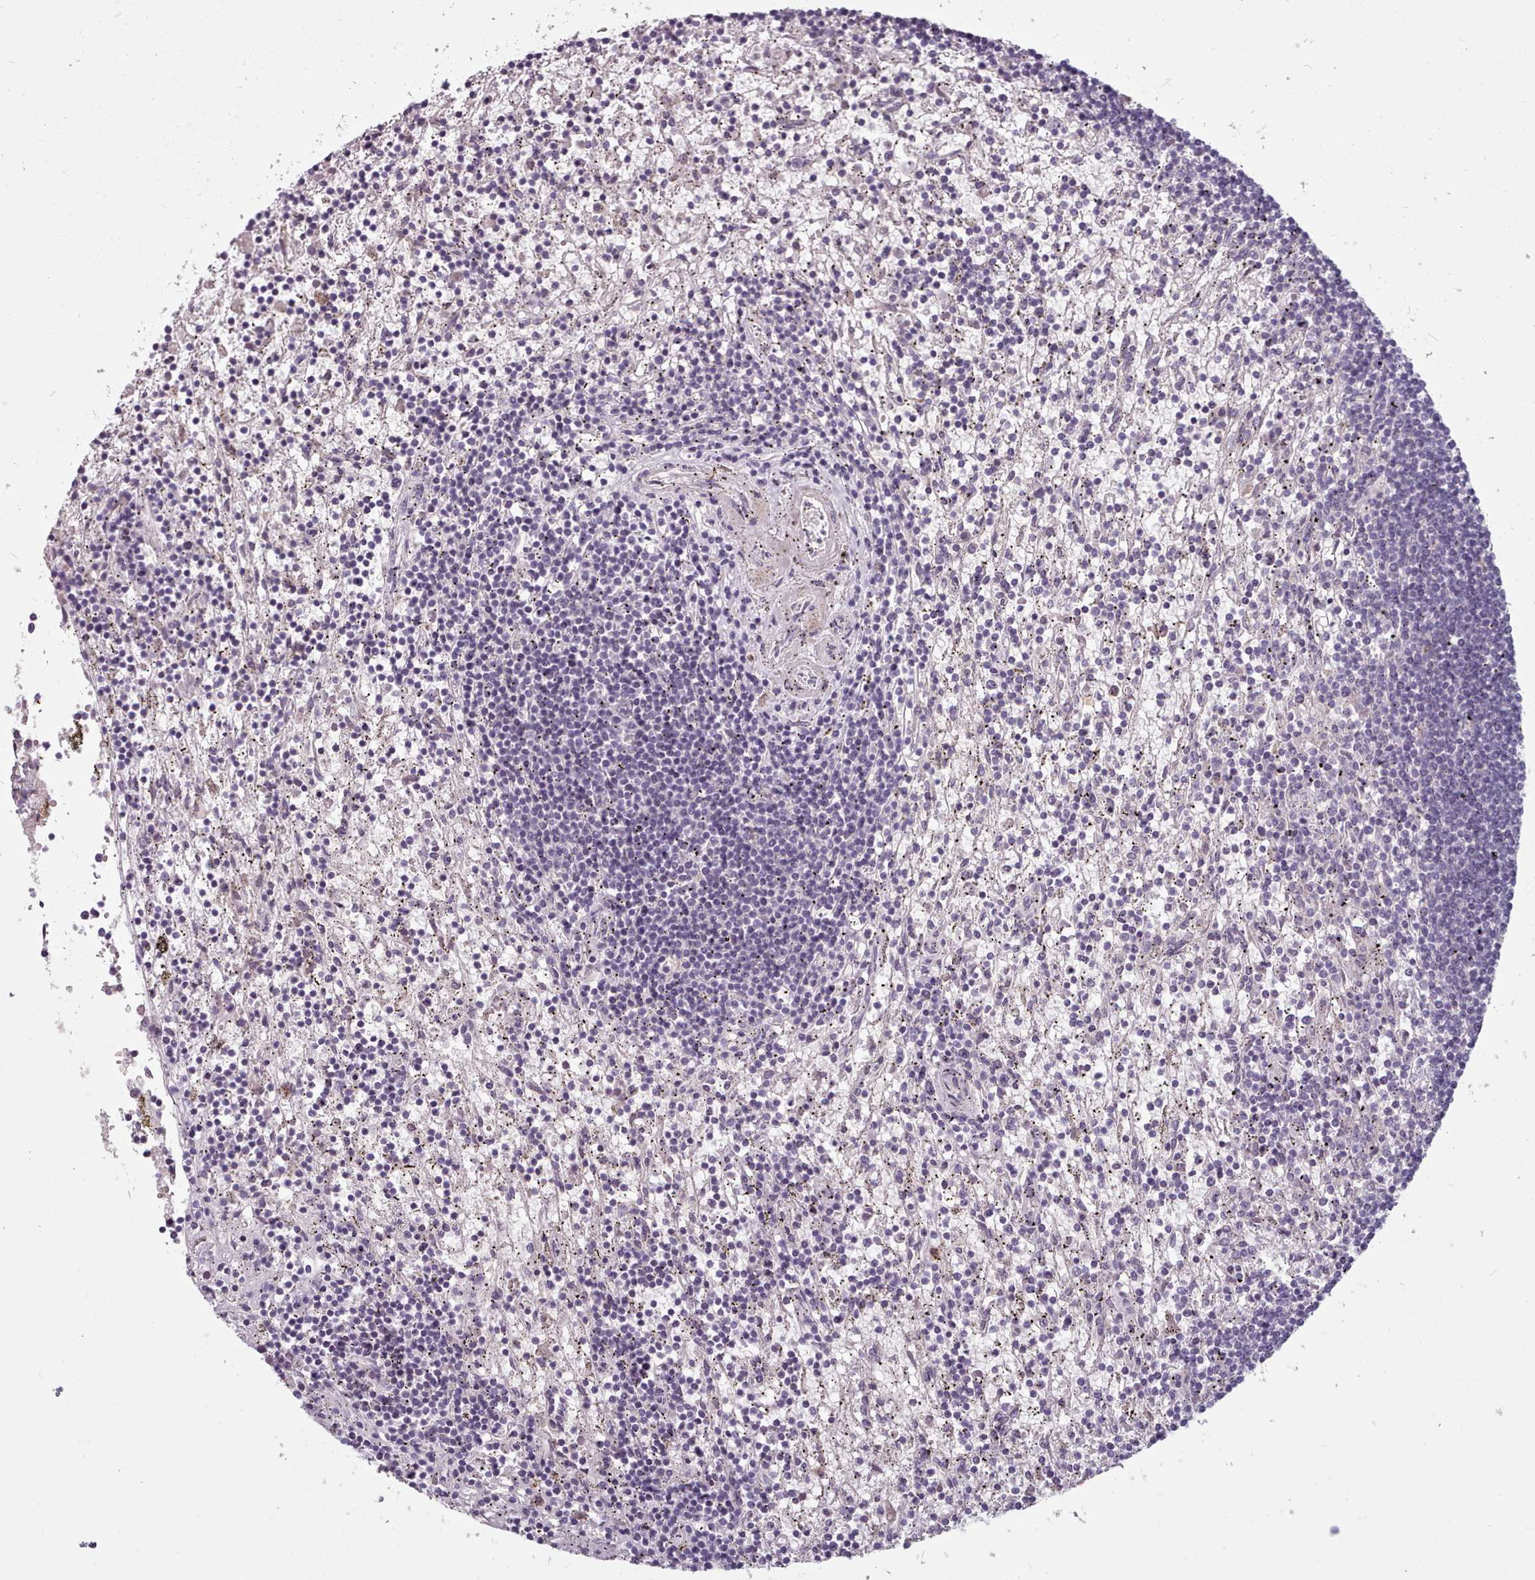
{"staining": {"intensity": "negative", "quantity": "none", "location": "none"}, "tissue": "lymphoma", "cell_type": "Tumor cells", "image_type": "cancer", "snomed": [{"axis": "morphology", "description": "Malignant lymphoma, non-Hodgkin's type, Low grade"}, {"axis": "topography", "description": "Spleen"}], "caption": "Lymphoma was stained to show a protein in brown. There is no significant positivity in tumor cells.", "gene": "PBX4", "patient": {"sex": "male", "age": 76}}